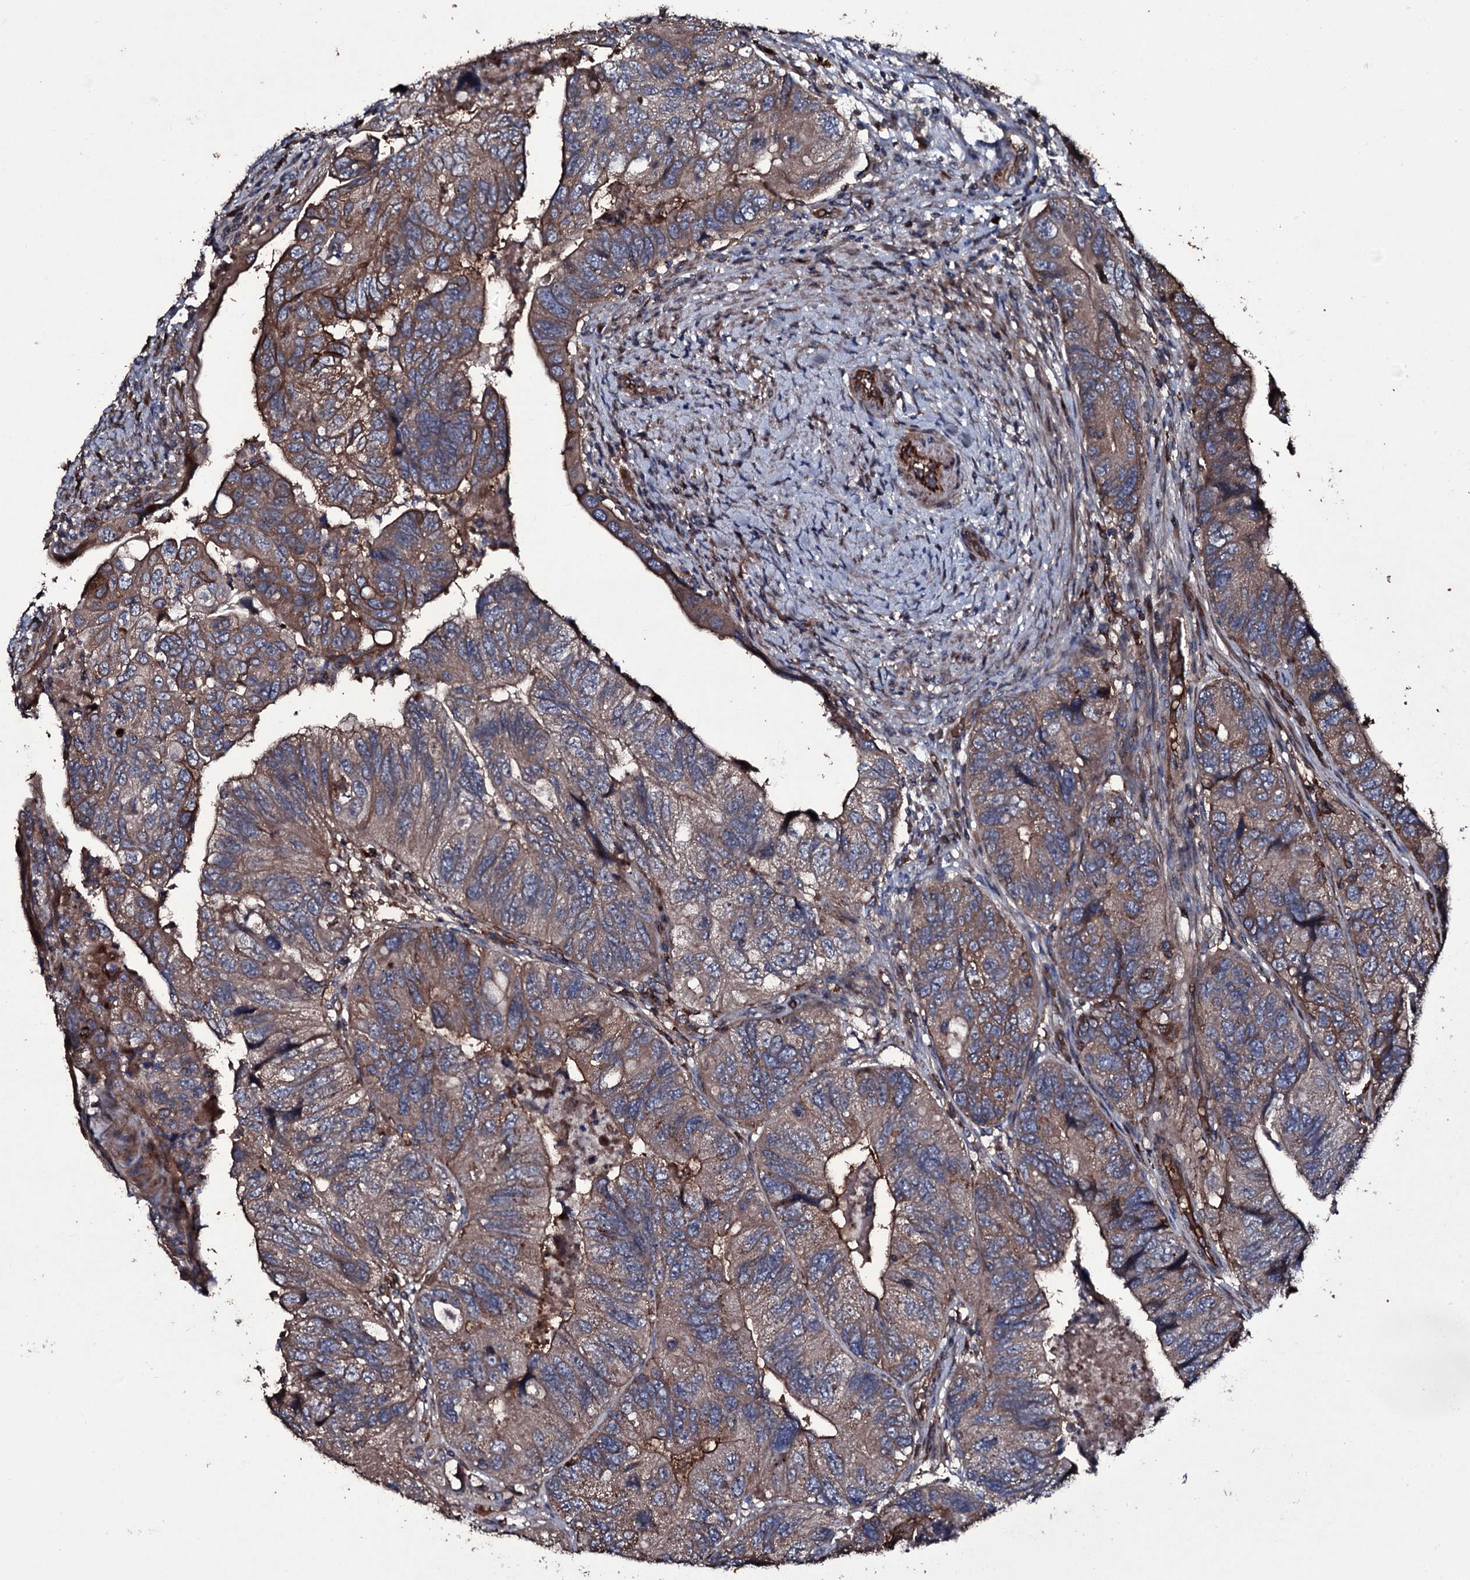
{"staining": {"intensity": "moderate", "quantity": "25%-75%", "location": "cytoplasmic/membranous"}, "tissue": "colorectal cancer", "cell_type": "Tumor cells", "image_type": "cancer", "snomed": [{"axis": "morphology", "description": "Adenocarcinoma, NOS"}, {"axis": "topography", "description": "Rectum"}], "caption": "Protein staining by IHC shows moderate cytoplasmic/membranous staining in about 25%-75% of tumor cells in colorectal cancer (adenocarcinoma).", "gene": "ZSWIM8", "patient": {"sex": "male", "age": 63}}